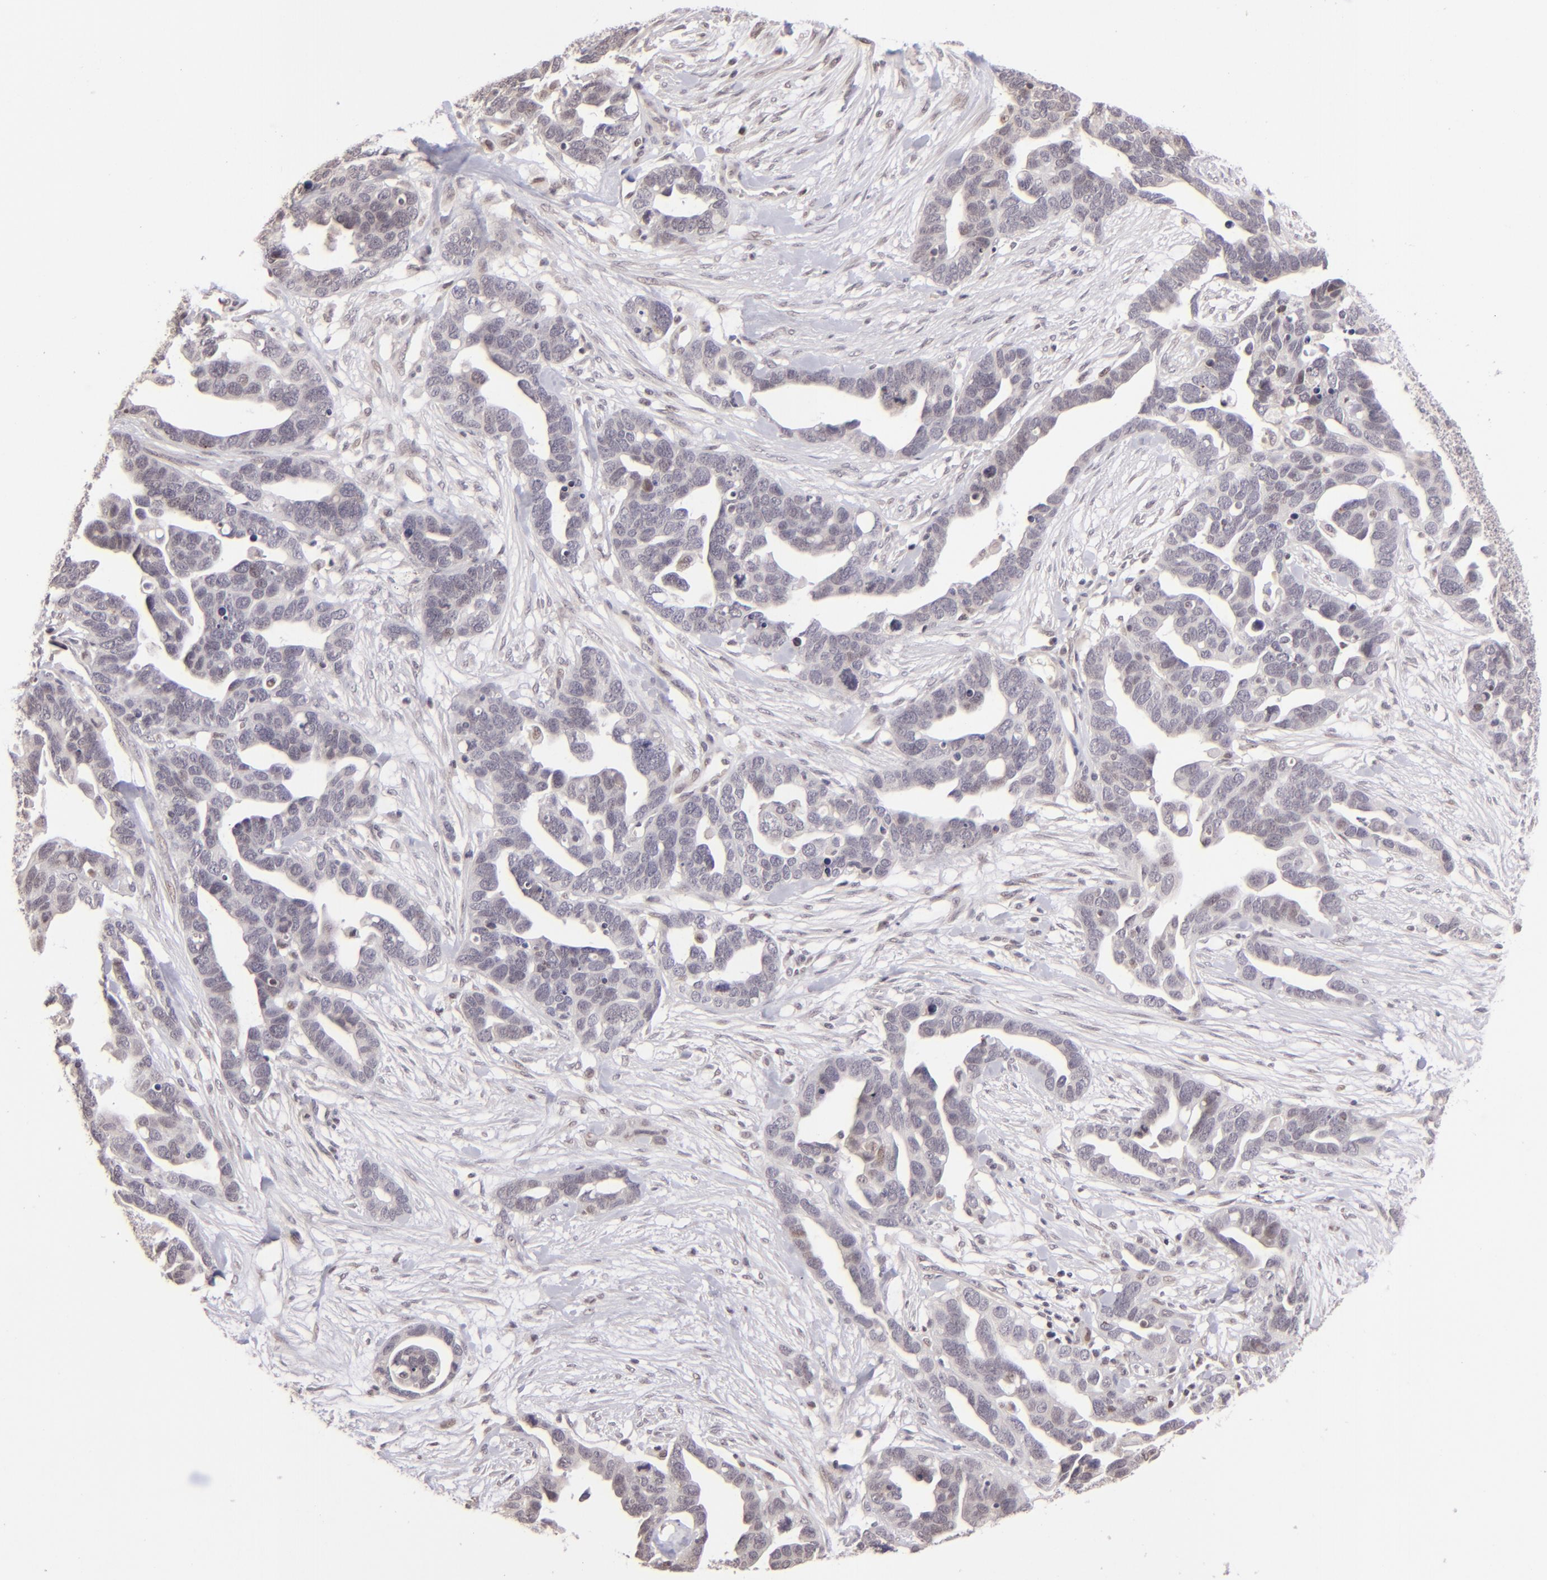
{"staining": {"intensity": "weak", "quantity": "<25%", "location": "nuclear"}, "tissue": "ovarian cancer", "cell_type": "Tumor cells", "image_type": "cancer", "snomed": [{"axis": "morphology", "description": "Cystadenocarcinoma, serous, NOS"}, {"axis": "topography", "description": "Ovary"}], "caption": "Tumor cells show no significant protein expression in ovarian serous cystadenocarcinoma.", "gene": "RARB", "patient": {"sex": "female", "age": 54}}